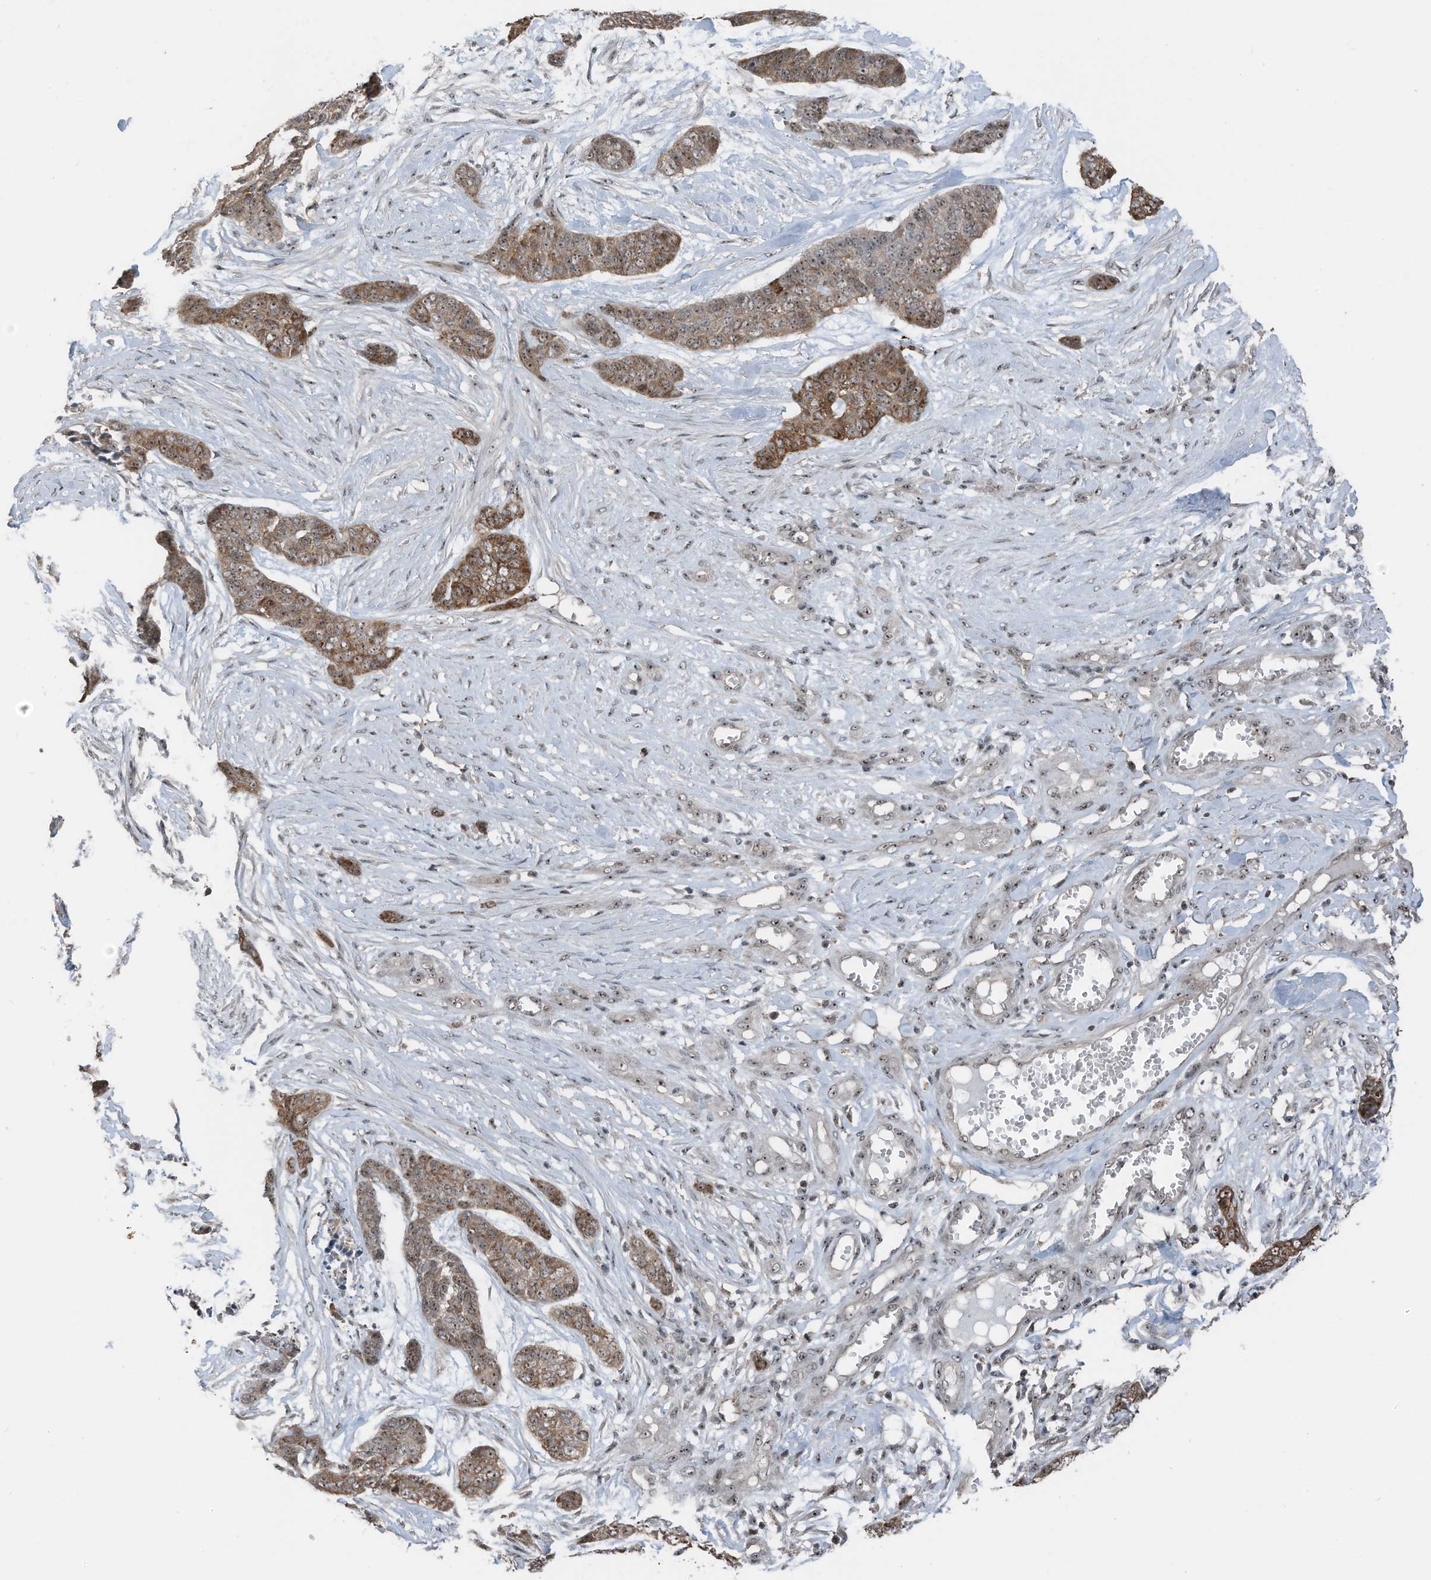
{"staining": {"intensity": "moderate", "quantity": ">75%", "location": "cytoplasmic/membranous,nuclear"}, "tissue": "skin cancer", "cell_type": "Tumor cells", "image_type": "cancer", "snomed": [{"axis": "morphology", "description": "Basal cell carcinoma"}, {"axis": "topography", "description": "Skin"}], "caption": "Immunohistochemical staining of skin basal cell carcinoma exhibits moderate cytoplasmic/membranous and nuclear protein expression in approximately >75% of tumor cells.", "gene": "UTP3", "patient": {"sex": "female", "age": 64}}